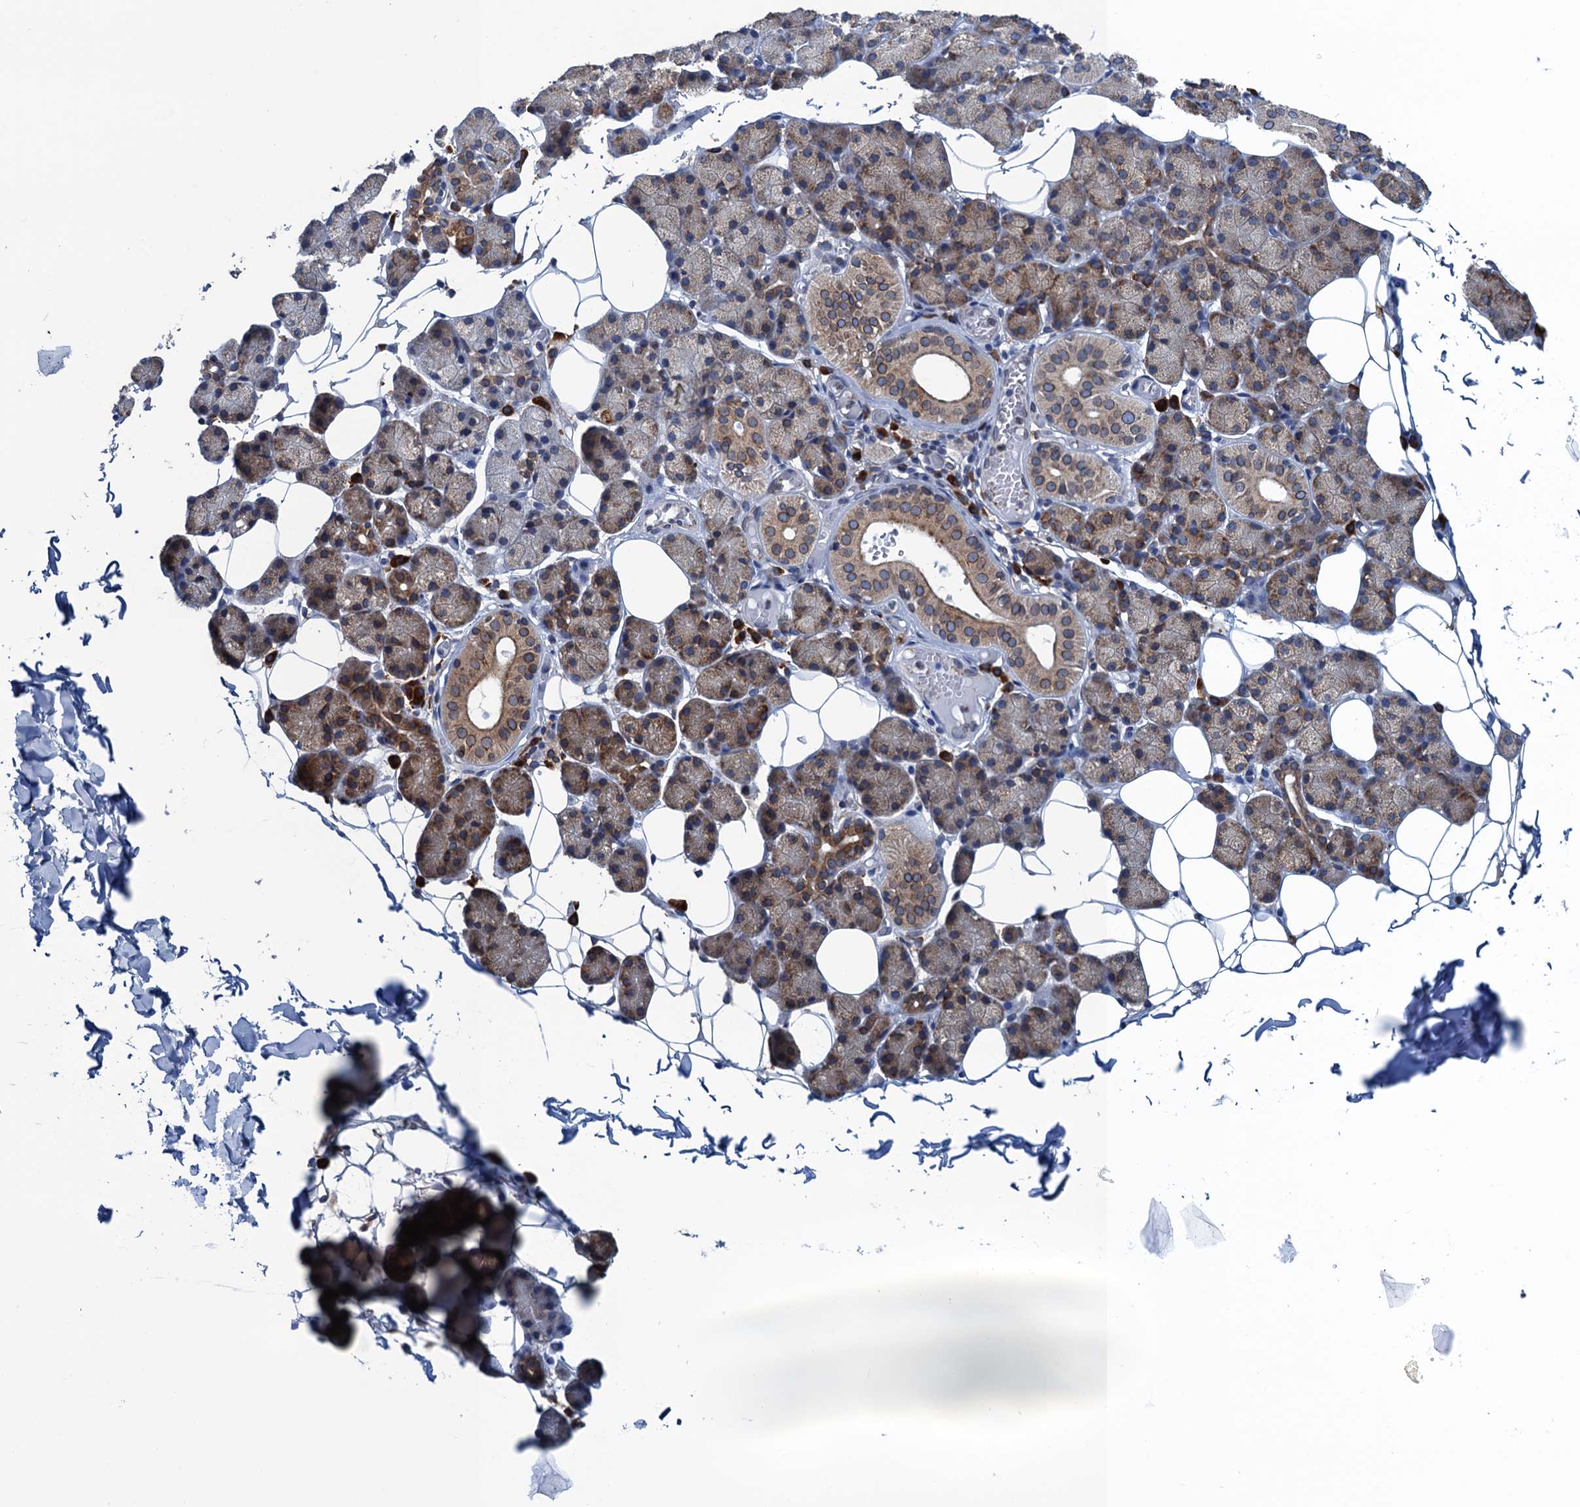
{"staining": {"intensity": "moderate", "quantity": "25%-75%", "location": "cytoplasmic/membranous"}, "tissue": "salivary gland", "cell_type": "Glandular cells", "image_type": "normal", "snomed": [{"axis": "morphology", "description": "Normal tissue, NOS"}, {"axis": "topography", "description": "Salivary gland"}], "caption": "Immunohistochemistry (IHC) (DAB (3,3'-diaminobenzidine)) staining of benign salivary gland exhibits moderate cytoplasmic/membranous protein staining in approximately 25%-75% of glandular cells.", "gene": "TMEM205", "patient": {"sex": "female", "age": 33}}